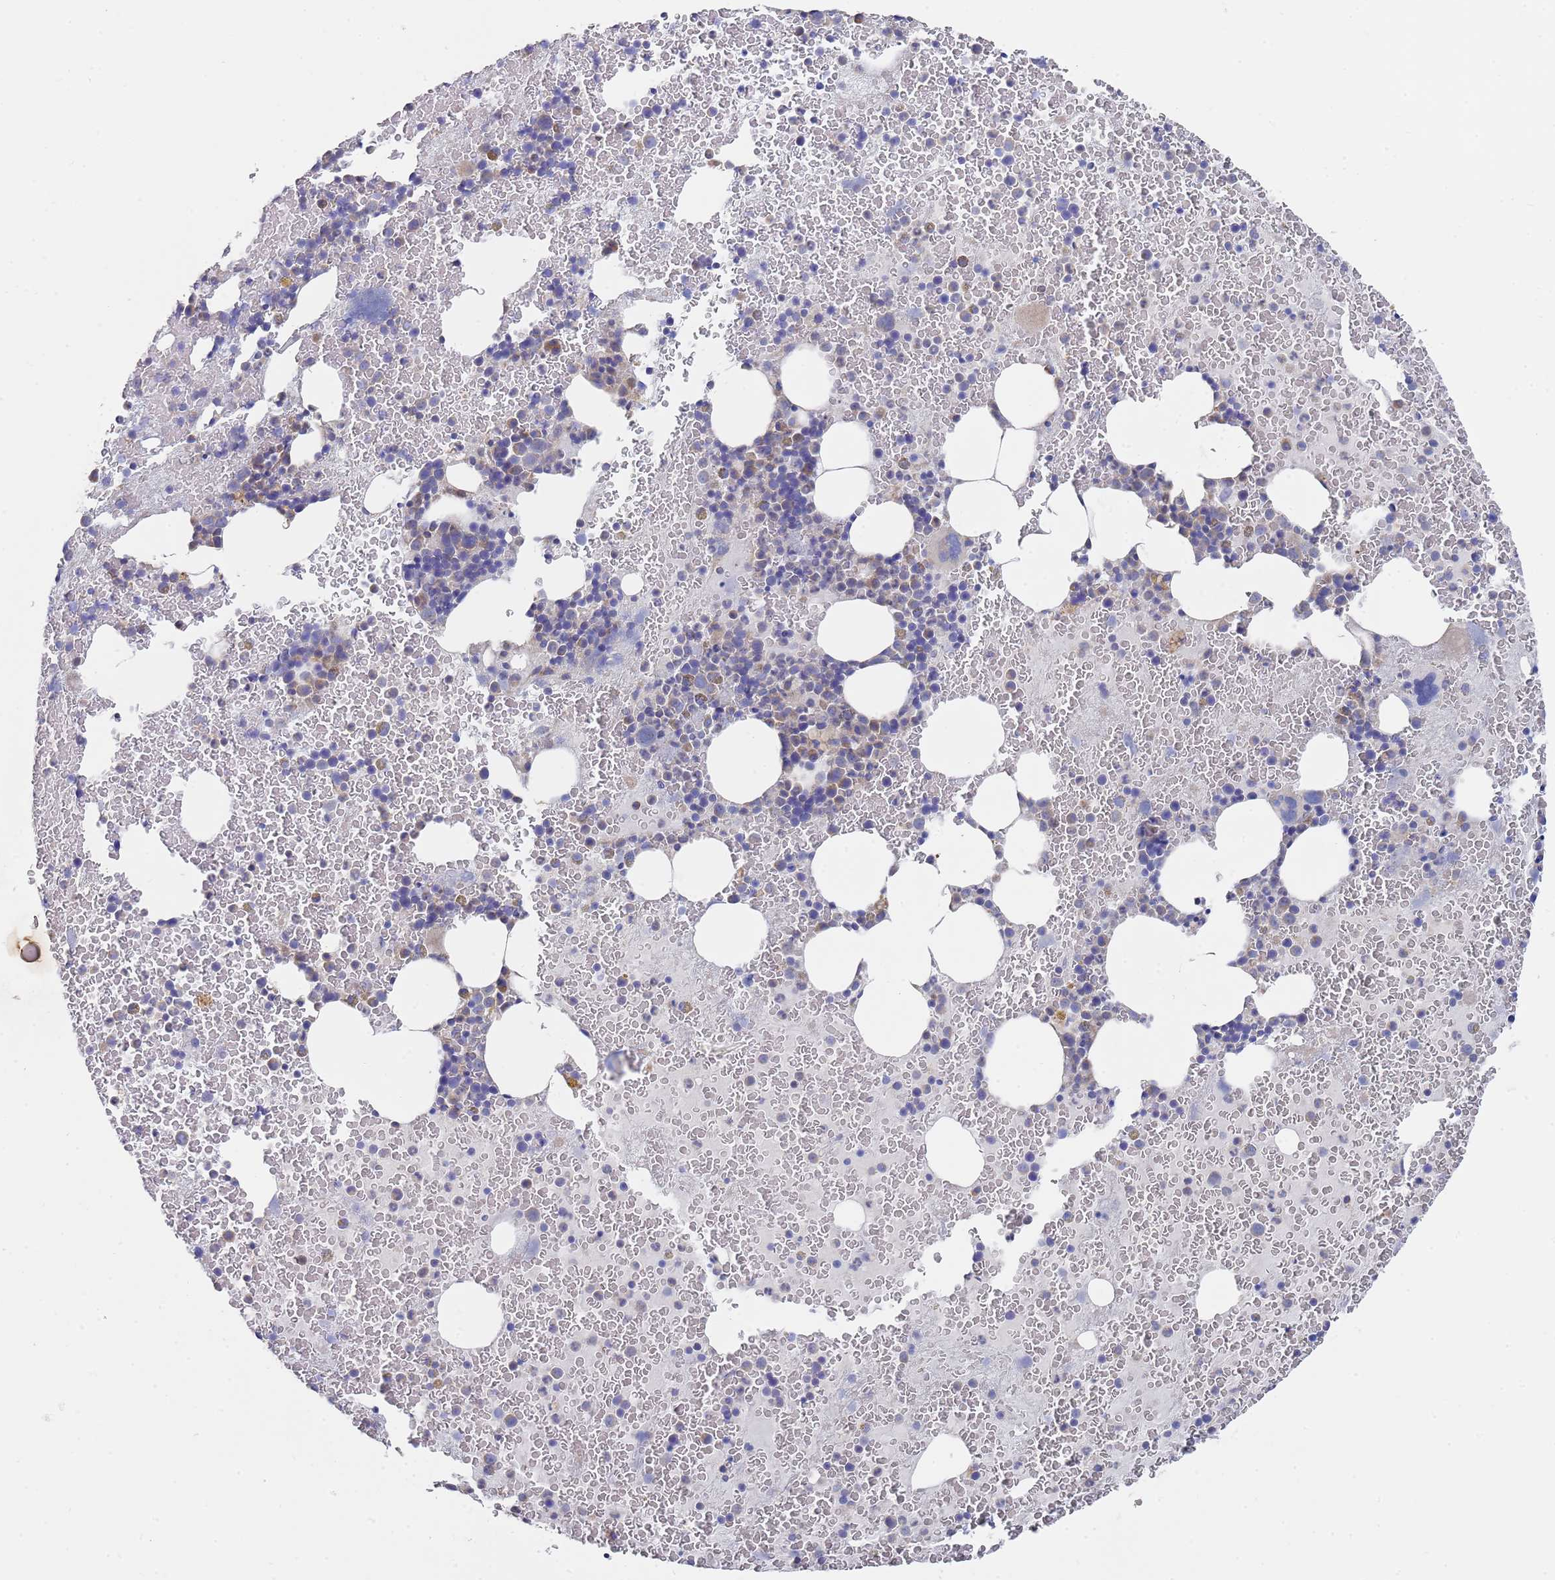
{"staining": {"intensity": "weak", "quantity": "<25%", "location": "cytoplasmic/membranous"}, "tissue": "bone marrow", "cell_type": "Hematopoietic cells", "image_type": "normal", "snomed": [{"axis": "morphology", "description": "Normal tissue, NOS"}, {"axis": "topography", "description": "Bone marrow"}], "caption": "IHC histopathology image of benign bone marrow stained for a protein (brown), which demonstrates no expression in hematopoietic cells.", "gene": "SCAPER", "patient": {"sex": "male", "age": 26}}